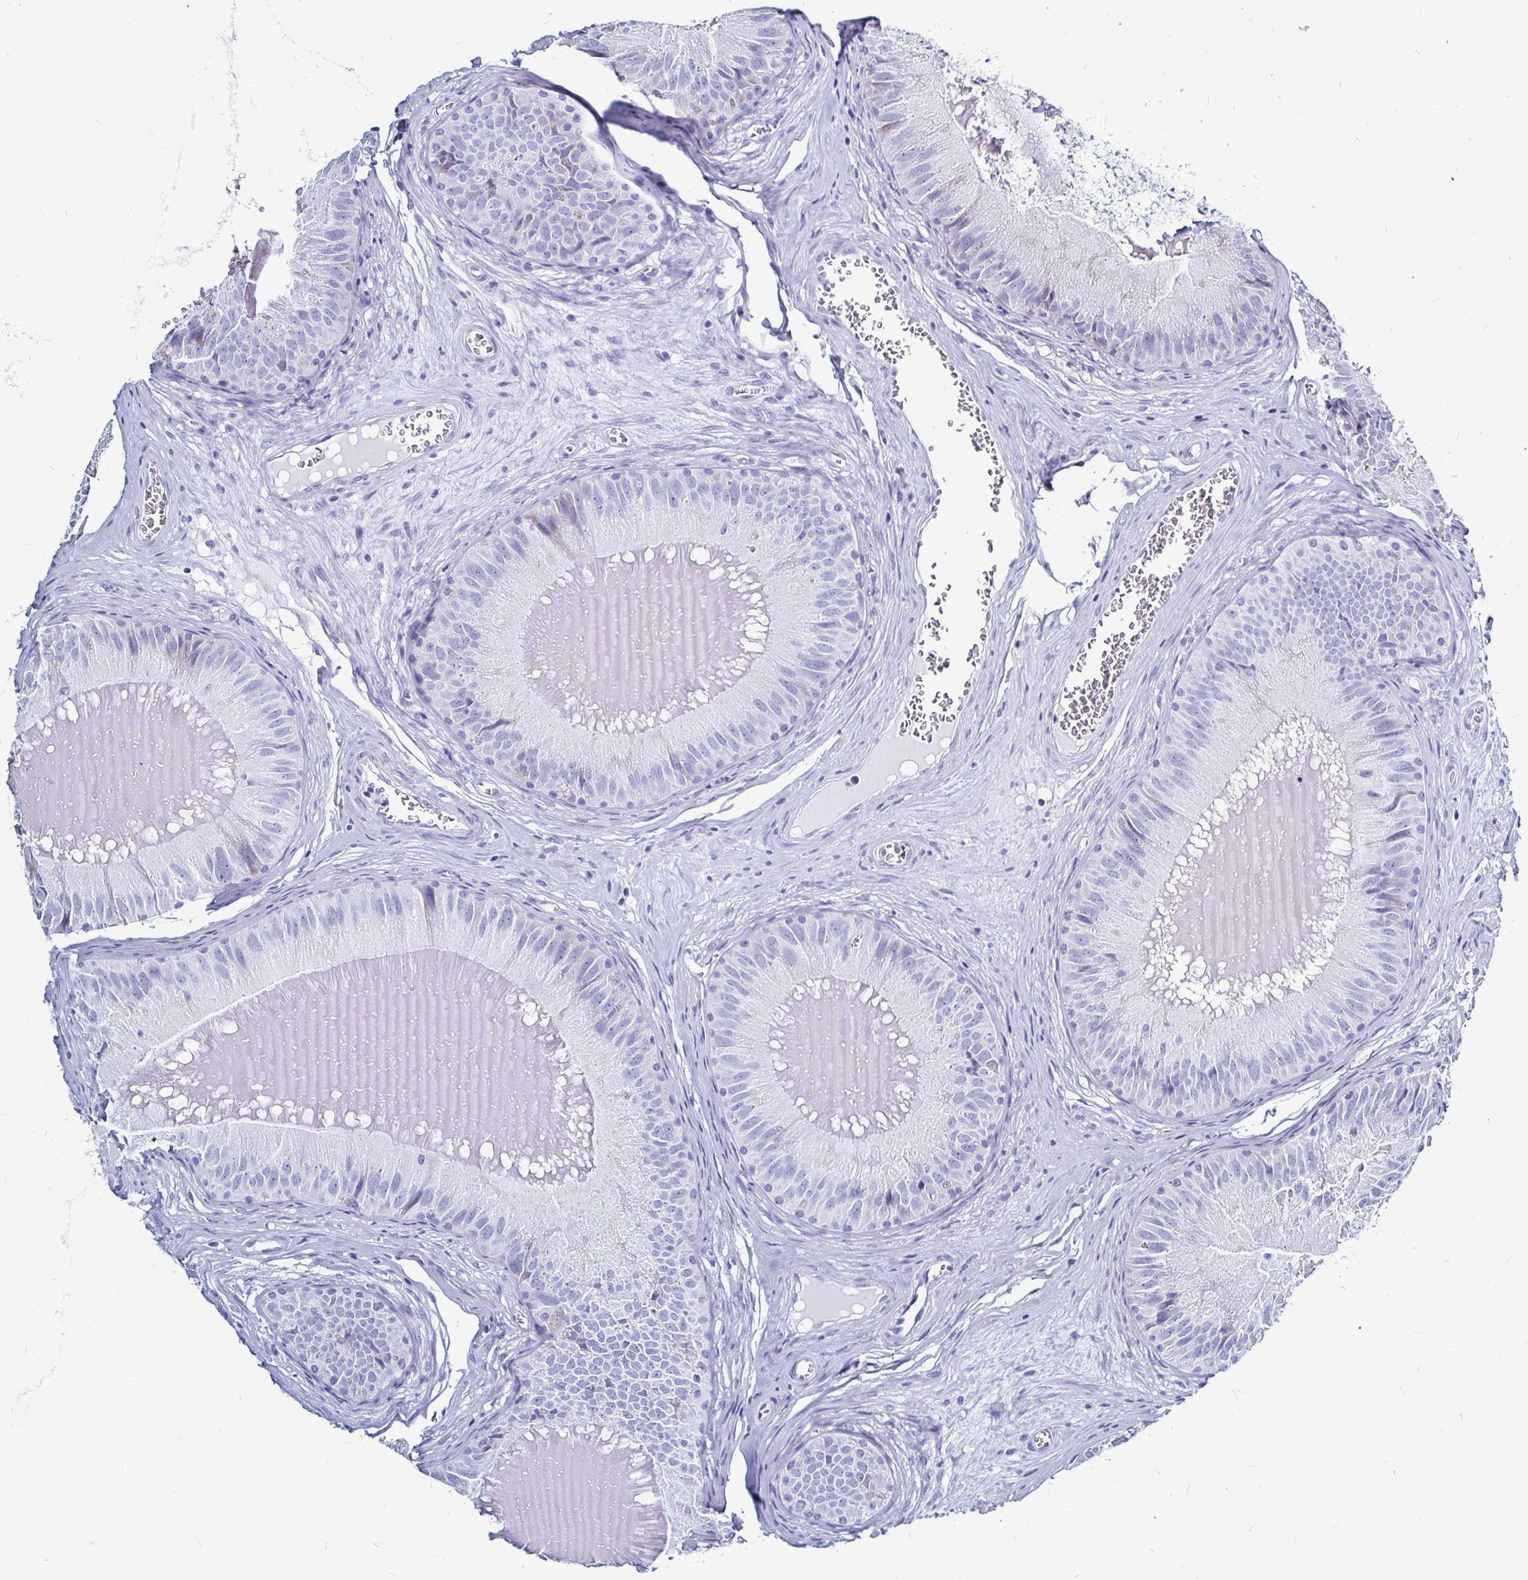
{"staining": {"intensity": "negative", "quantity": "none", "location": "none"}, "tissue": "epididymis", "cell_type": "Glandular cells", "image_type": "normal", "snomed": [{"axis": "morphology", "description": "Normal tissue, NOS"}, {"axis": "topography", "description": "Epididymis, spermatic cord, NOS"}], "caption": "DAB immunohistochemical staining of benign human epididymis demonstrates no significant expression in glandular cells. The staining is performed using DAB brown chromogen with nuclei counter-stained in using hematoxylin.", "gene": "LUZP4", "patient": {"sex": "male", "age": 39}}